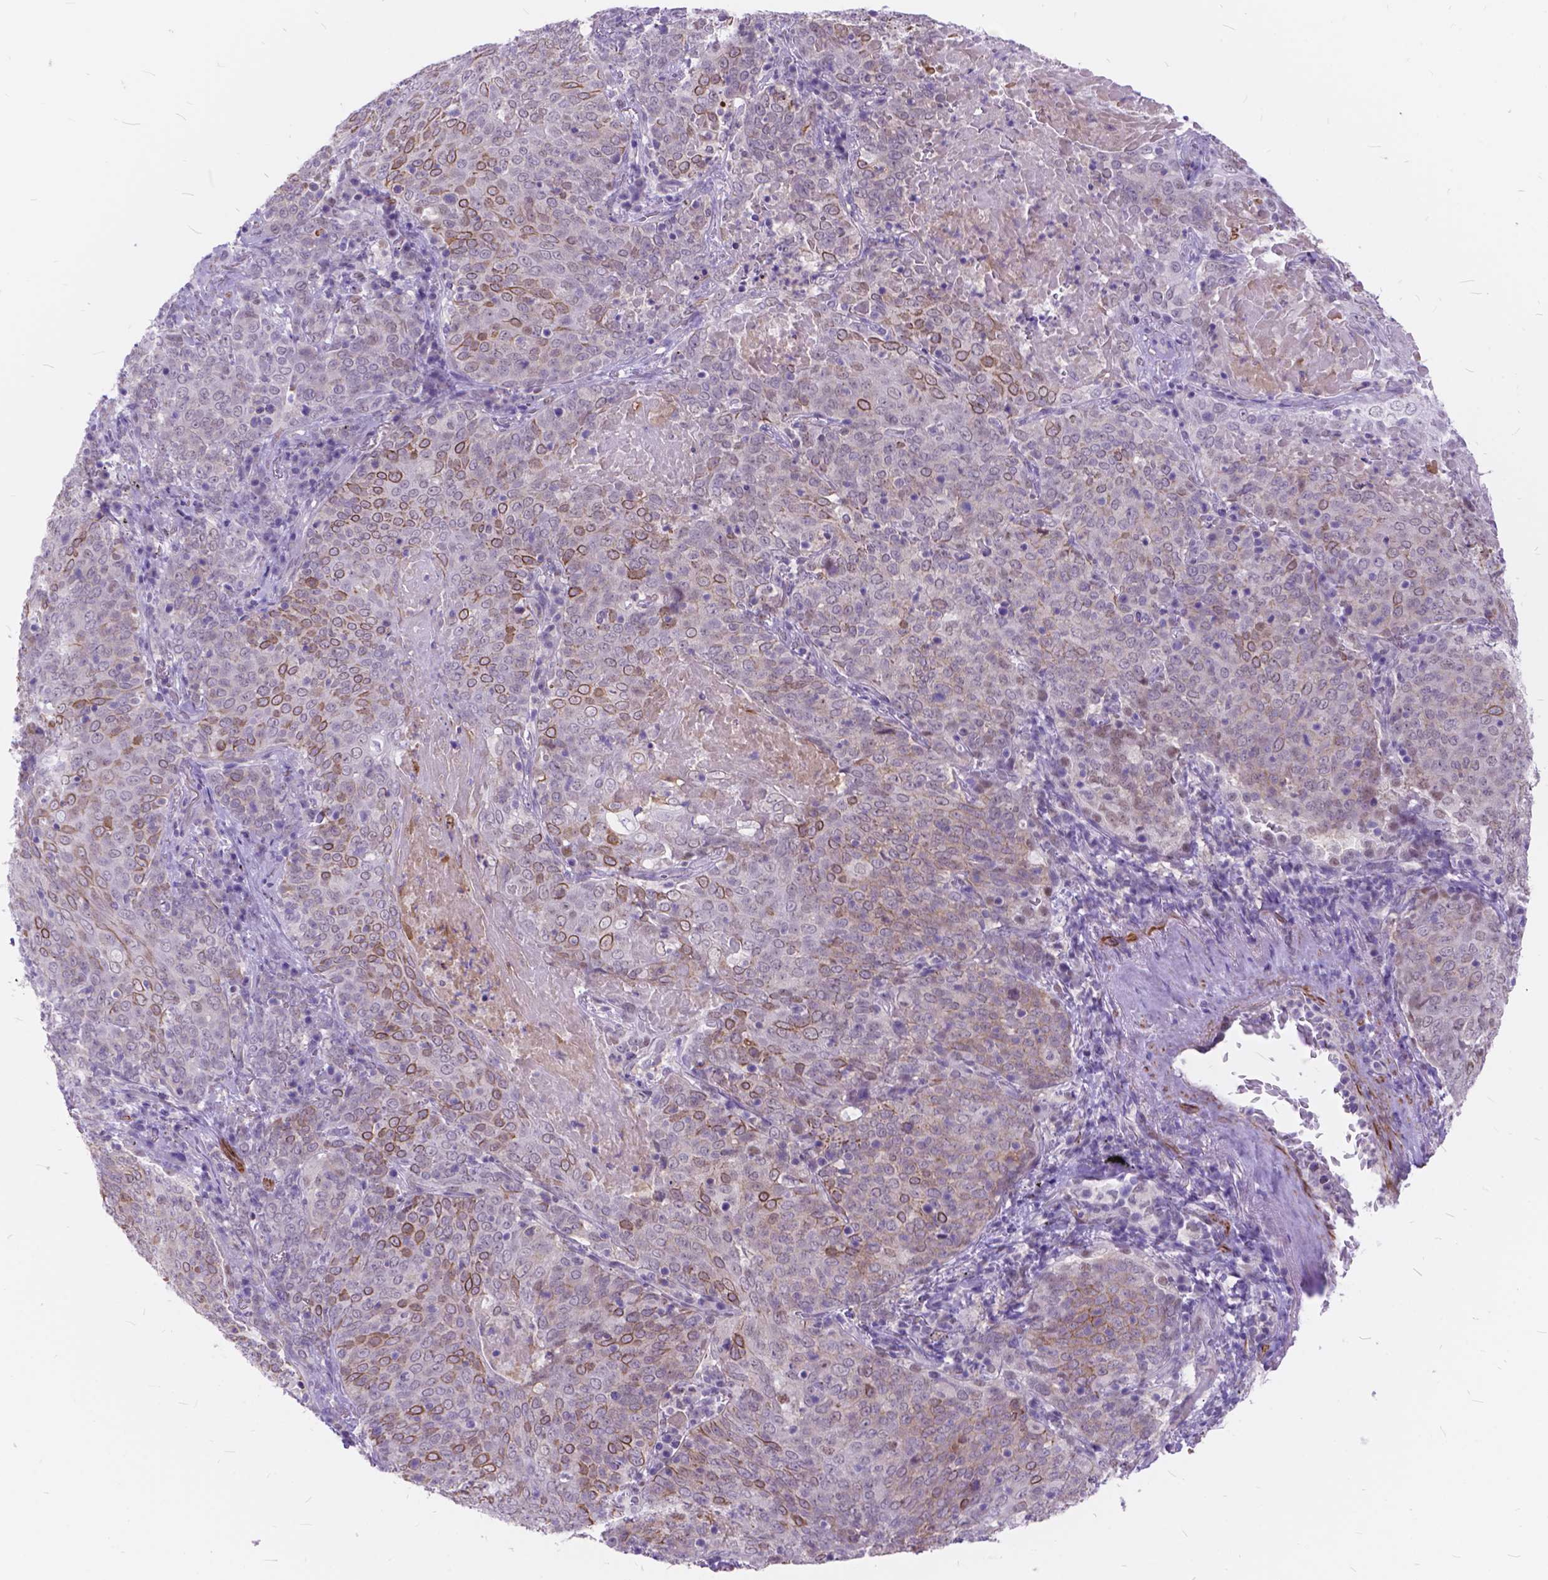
{"staining": {"intensity": "moderate", "quantity": "25%-75%", "location": "cytoplasmic/membranous"}, "tissue": "lung cancer", "cell_type": "Tumor cells", "image_type": "cancer", "snomed": [{"axis": "morphology", "description": "Squamous cell carcinoma, NOS"}, {"axis": "topography", "description": "Lung"}], "caption": "The histopathology image shows immunohistochemical staining of lung cancer. There is moderate cytoplasmic/membranous staining is seen in approximately 25%-75% of tumor cells.", "gene": "MAN2C1", "patient": {"sex": "male", "age": 82}}